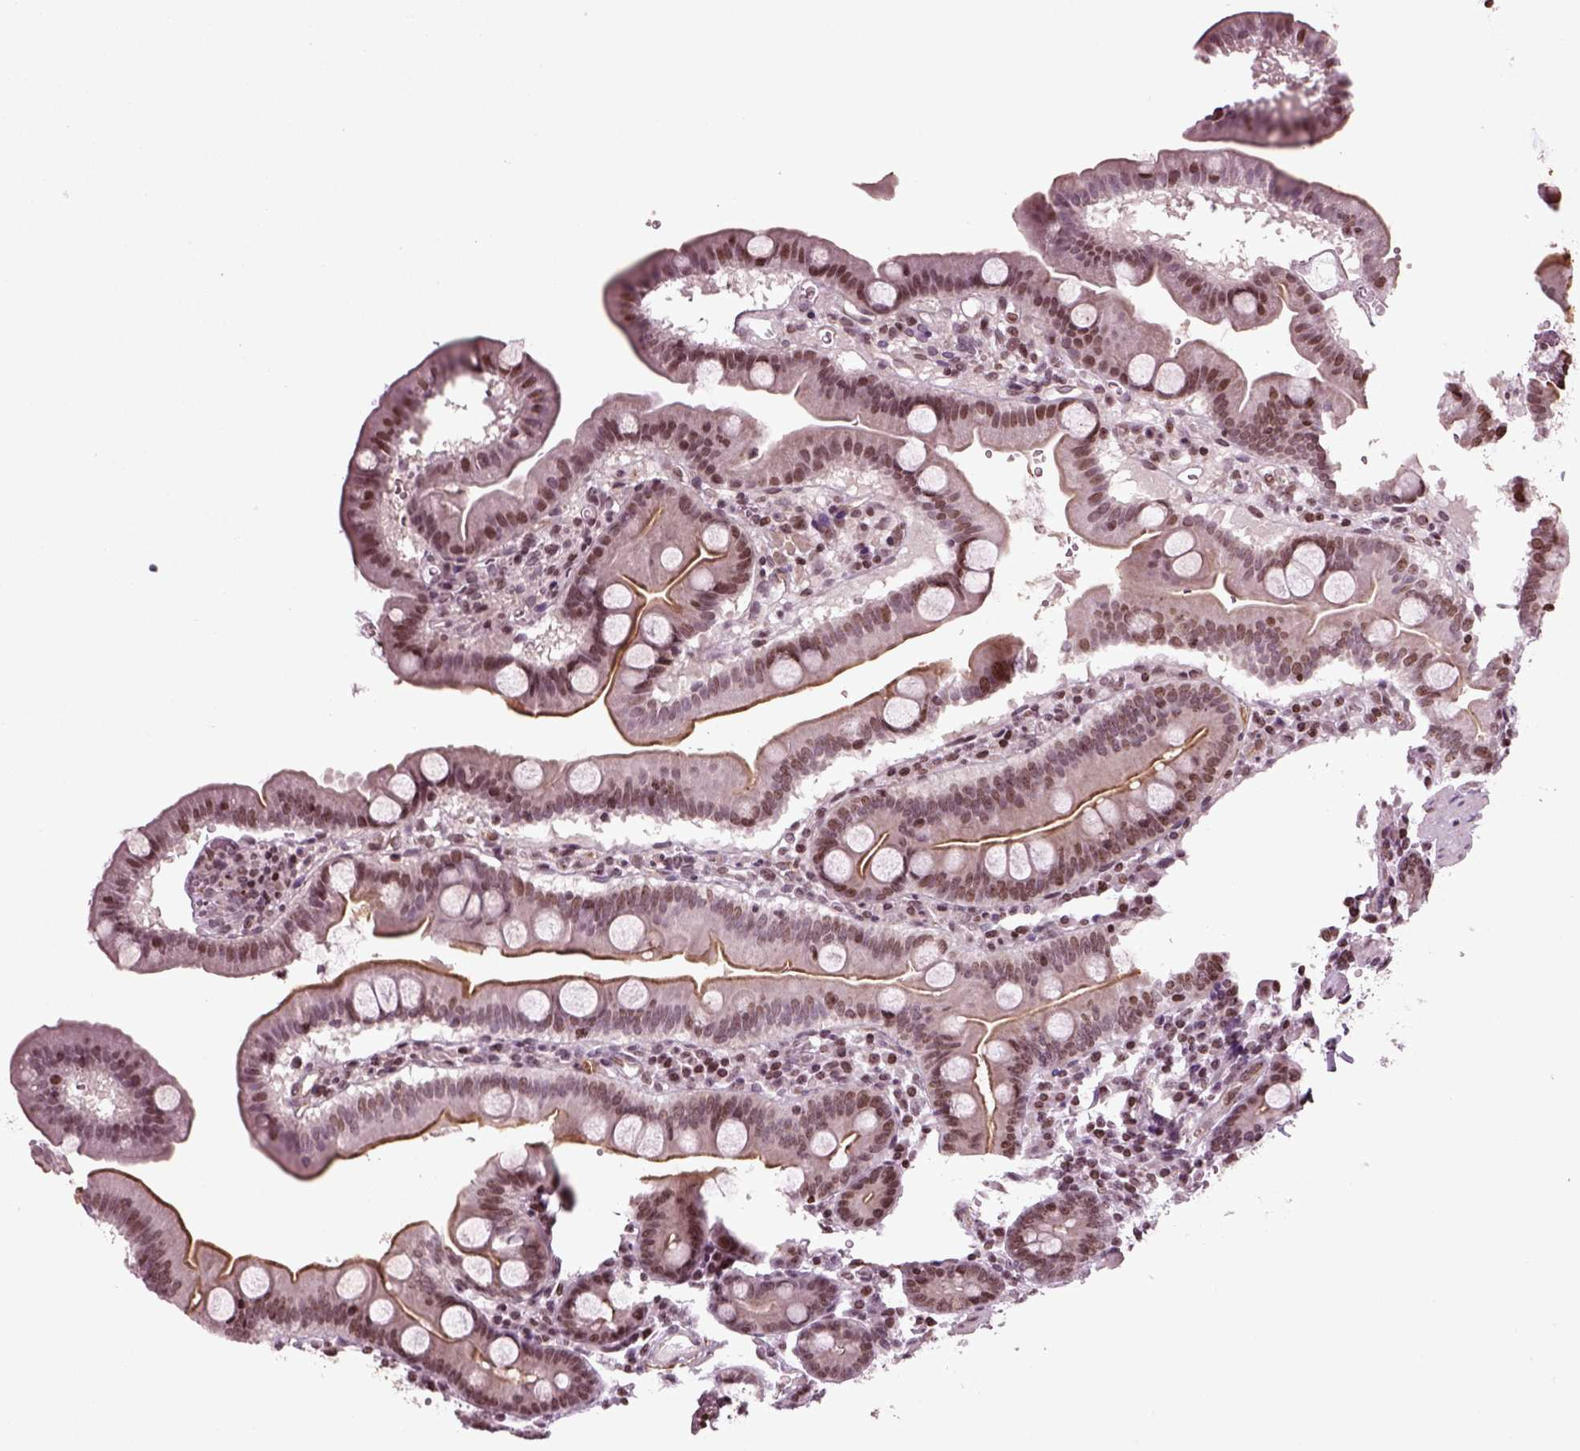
{"staining": {"intensity": "moderate", "quantity": "25%-75%", "location": "cytoplasmic/membranous,nuclear"}, "tissue": "duodenum", "cell_type": "Glandular cells", "image_type": "normal", "snomed": [{"axis": "morphology", "description": "Normal tissue, NOS"}, {"axis": "topography", "description": "Duodenum"}], "caption": "A brown stain shows moderate cytoplasmic/membranous,nuclear positivity of a protein in glandular cells of normal human duodenum.", "gene": "HEYL", "patient": {"sex": "male", "age": 59}}